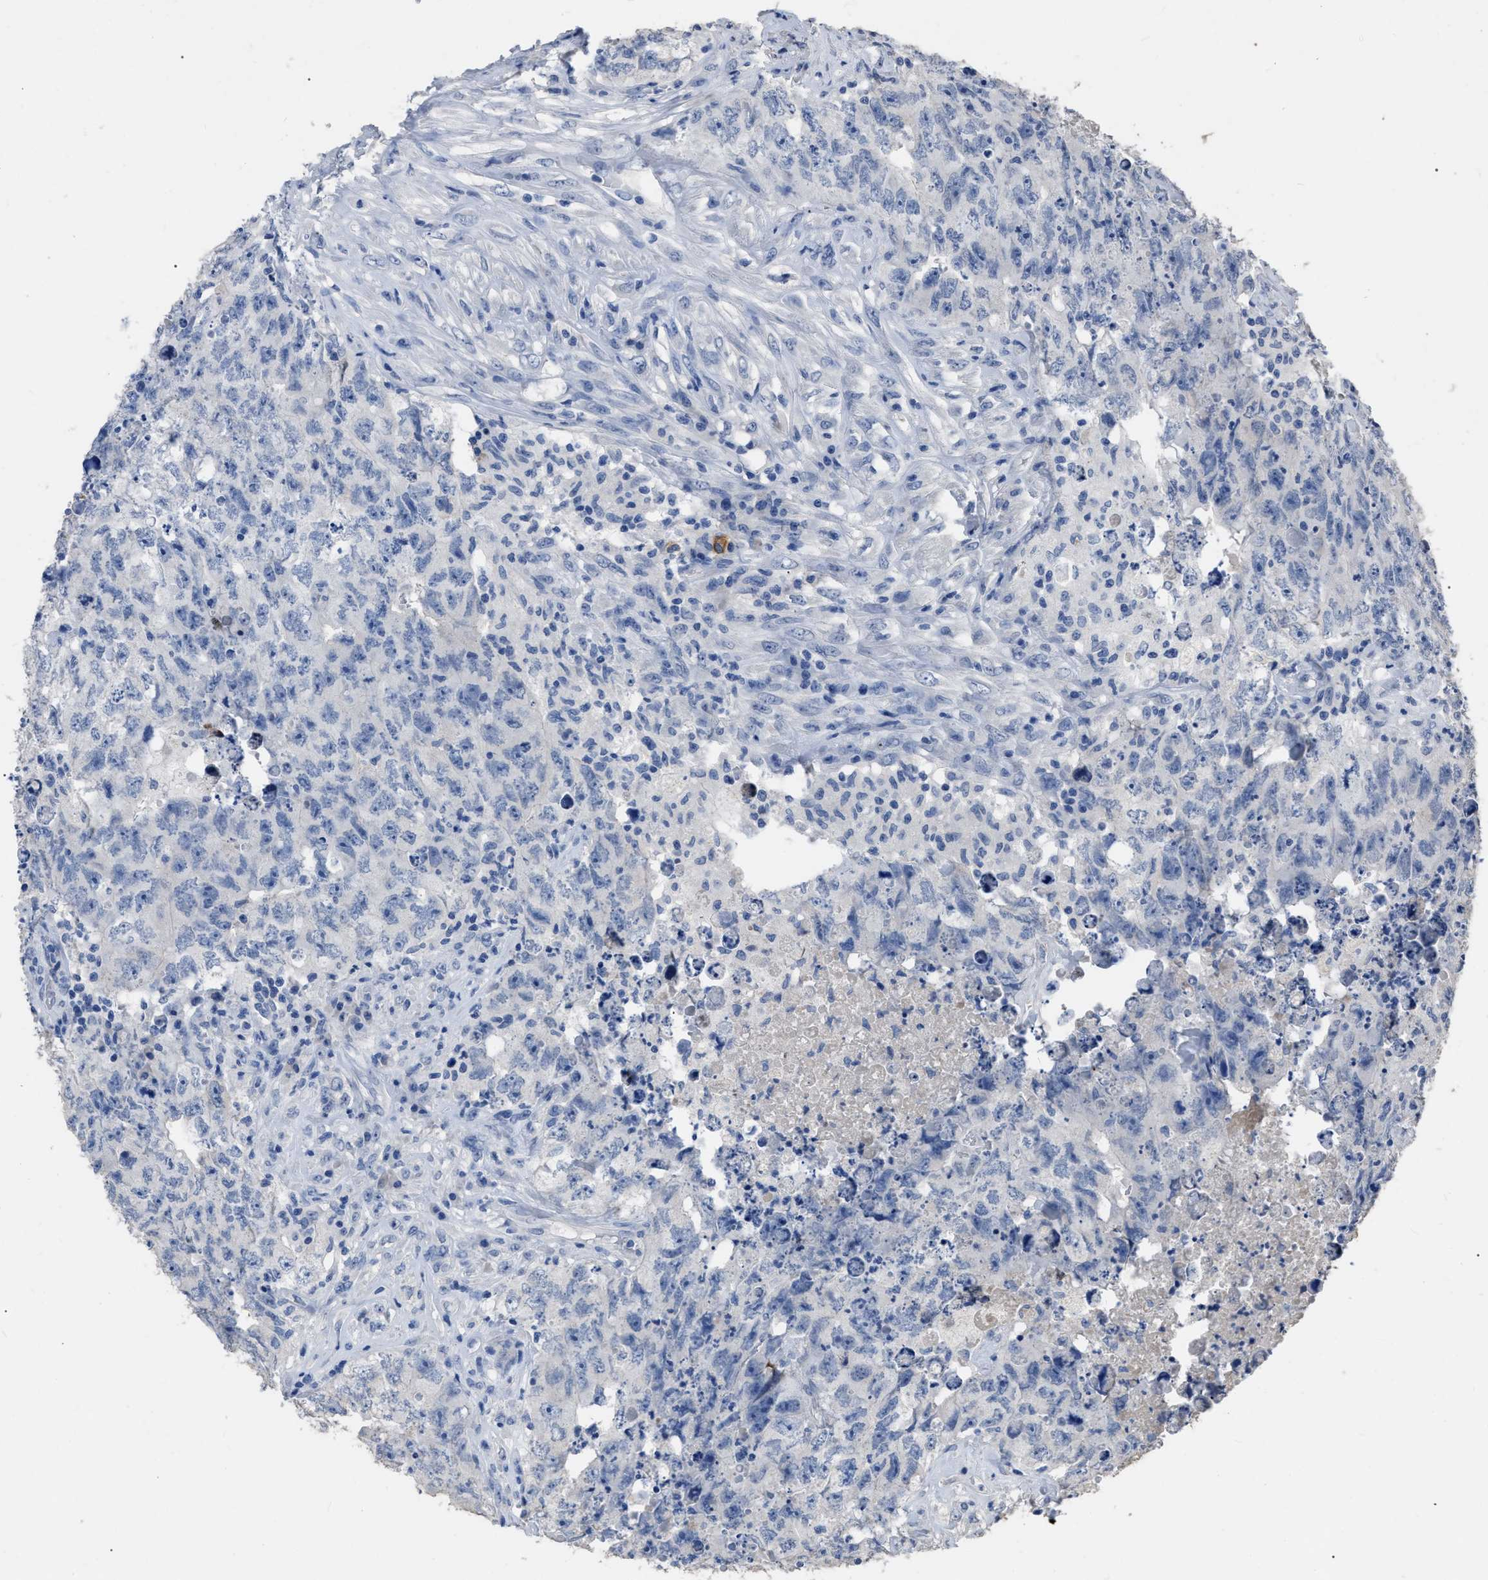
{"staining": {"intensity": "negative", "quantity": "none", "location": "none"}, "tissue": "testis cancer", "cell_type": "Tumor cells", "image_type": "cancer", "snomed": [{"axis": "morphology", "description": "Carcinoma, Embryonal, NOS"}, {"axis": "topography", "description": "Testis"}], "caption": "High power microscopy photomicrograph of an immunohistochemistry photomicrograph of testis embryonal carcinoma, revealing no significant positivity in tumor cells. The staining was performed using DAB to visualize the protein expression in brown, while the nuclei were stained in blue with hematoxylin (Magnification: 20x).", "gene": "HABP2", "patient": {"sex": "male", "age": 32}}